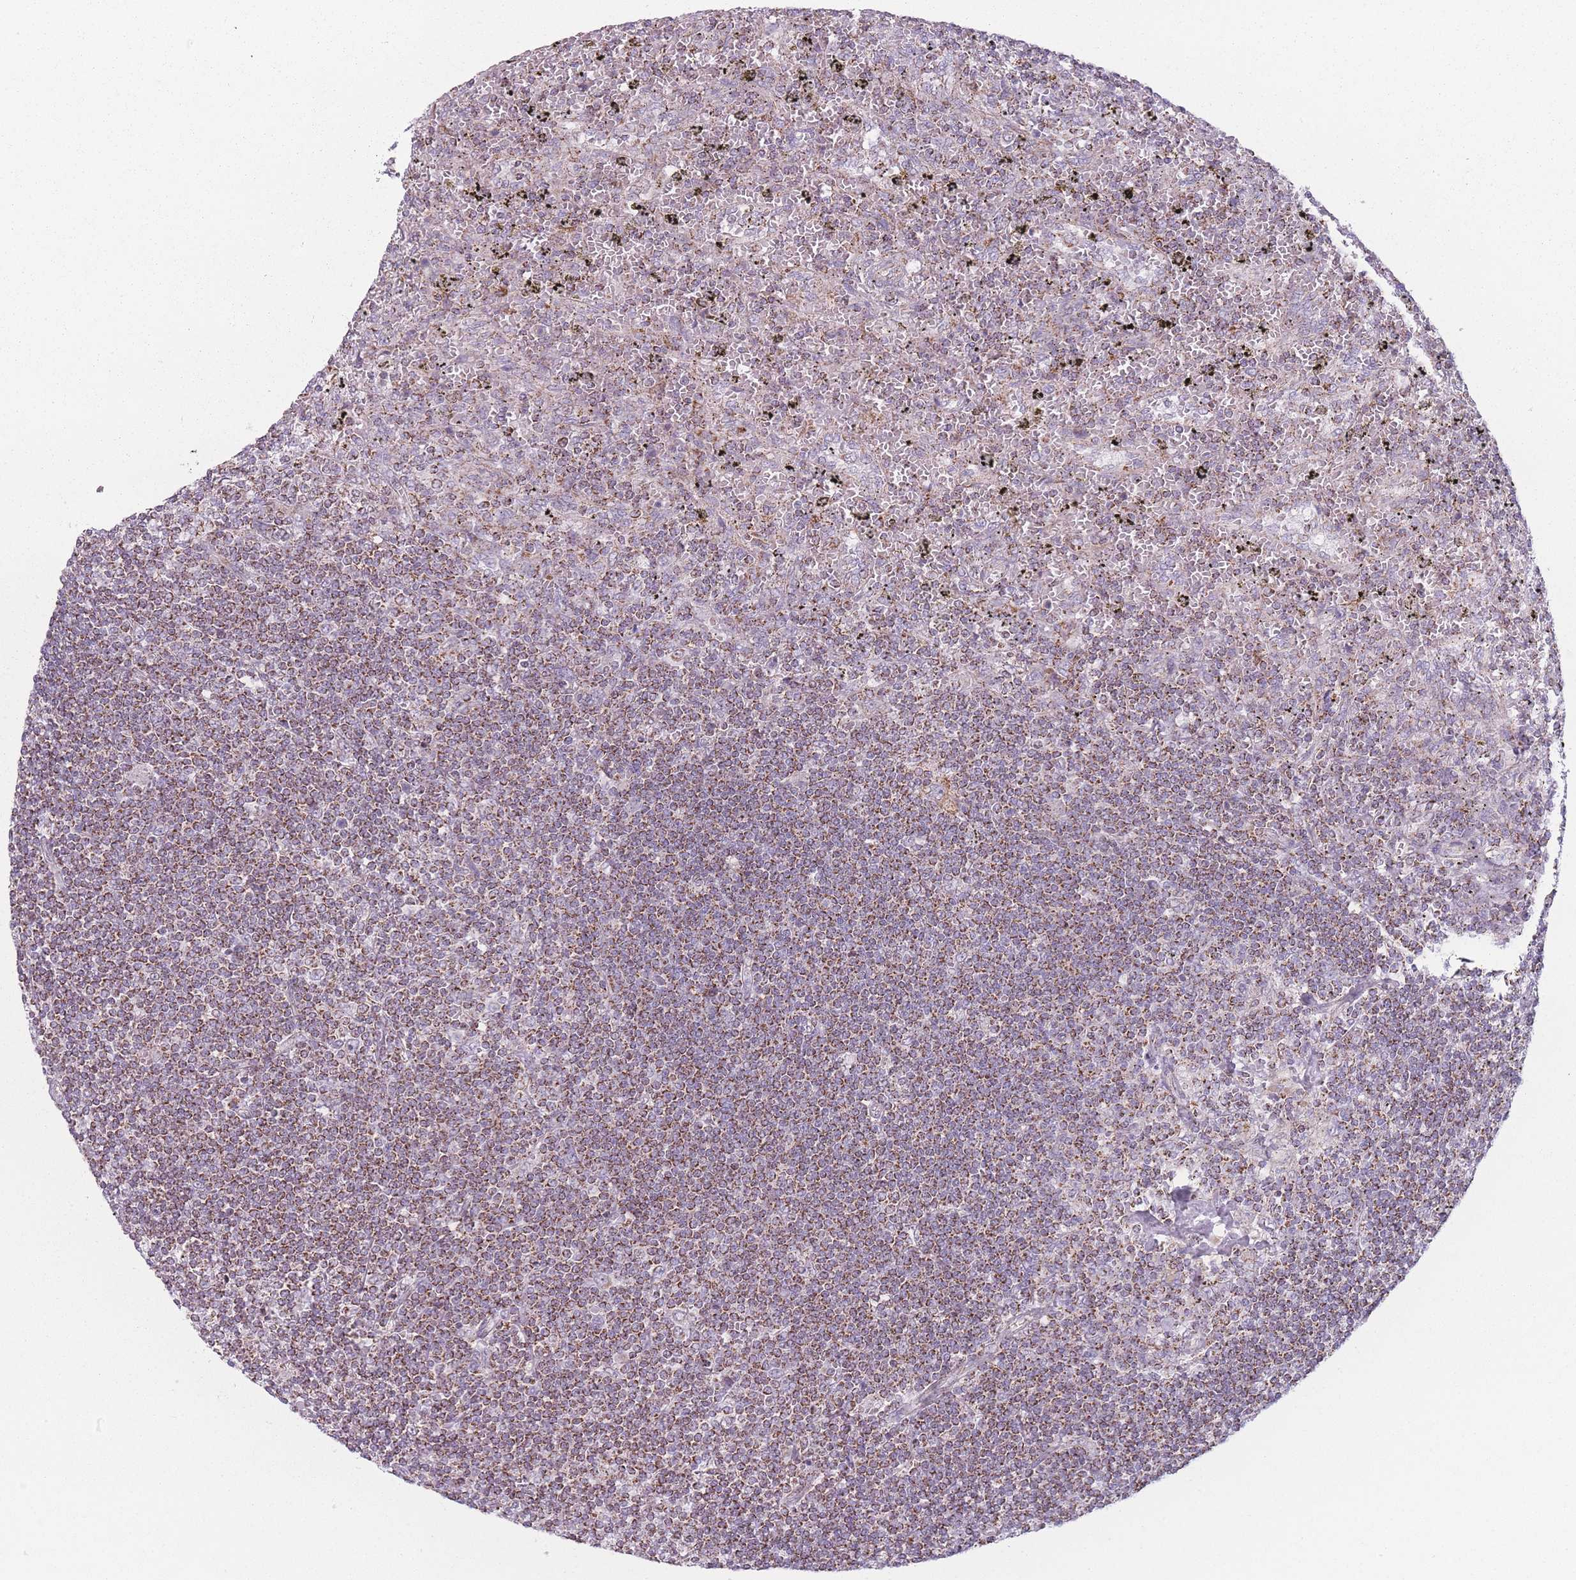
{"staining": {"intensity": "moderate", "quantity": ">75%", "location": "cytoplasmic/membranous"}, "tissue": "lymphoma", "cell_type": "Tumor cells", "image_type": "cancer", "snomed": [{"axis": "morphology", "description": "Malignant lymphoma, non-Hodgkin's type, Low grade"}, {"axis": "topography", "description": "Spleen"}], "caption": "Protein expression analysis of low-grade malignant lymphoma, non-Hodgkin's type demonstrates moderate cytoplasmic/membranous expression in approximately >75% of tumor cells.", "gene": "DCHS1", "patient": {"sex": "male", "age": 76}}